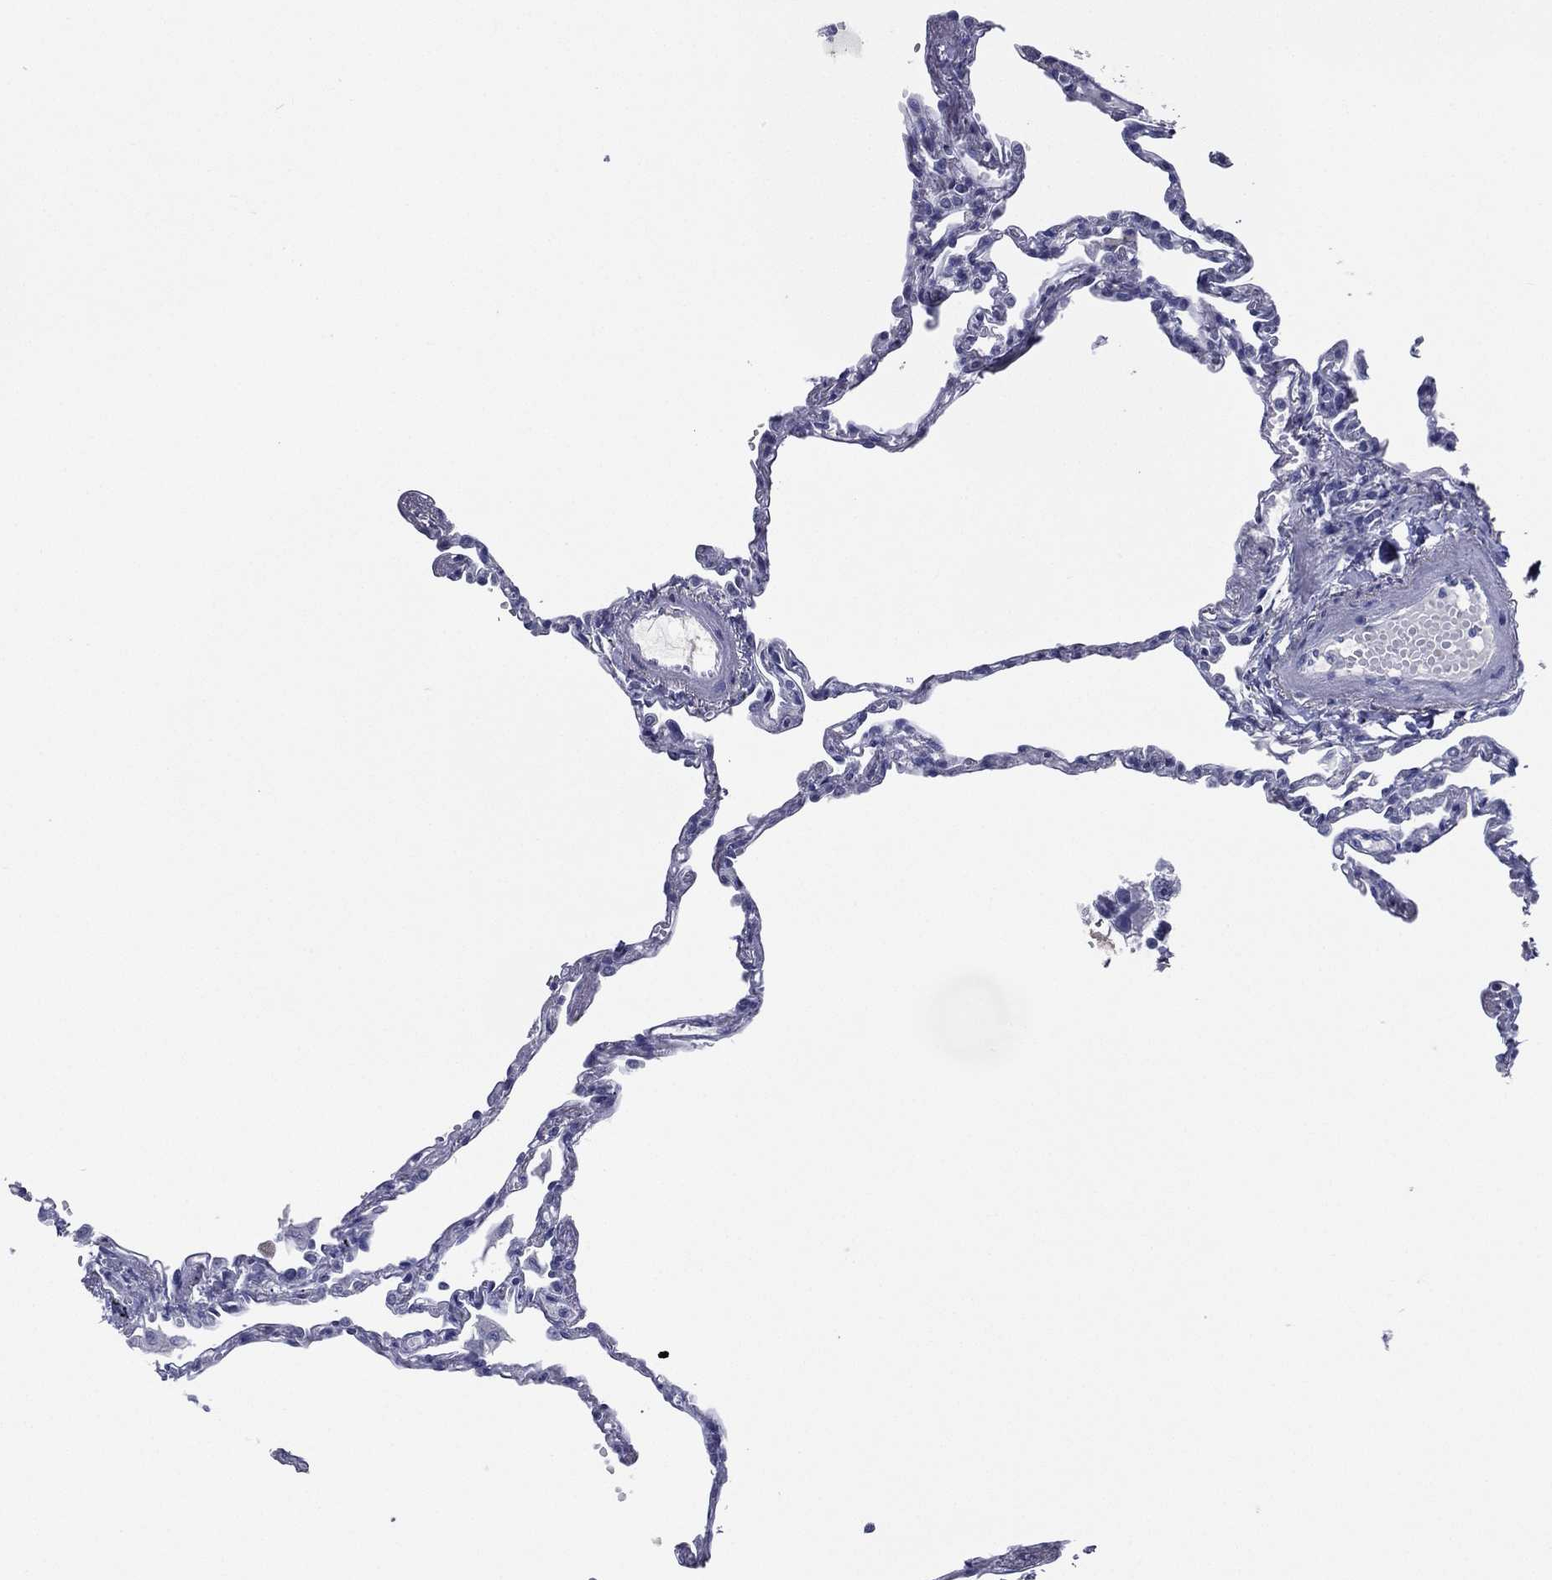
{"staining": {"intensity": "negative", "quantity": "none", "location": "none"}, "tissue": "lung", "cell_type": "Alveolar cells", "image_type": "normal", "snomed": [{"axis": "morphology", "description": "Normal tissue, NOS"}, {"axis": "topography", "description": "Lung"}], "caption": "Immunohistochemistry micrograph of benign lung: human lung stained with DAB (3,3'-diaminobenzidine) displays no significant protein expression in alveolar cells. (Stains: DAB (3,3'-diaminobenzidine) immunohistochemistry (IHC) with hematoxylin counter stain, Microscopy: brightfield microscopy at high magnification).", "gene": "TFAP2A", "patient": {"sex": "male", "age": 78}}